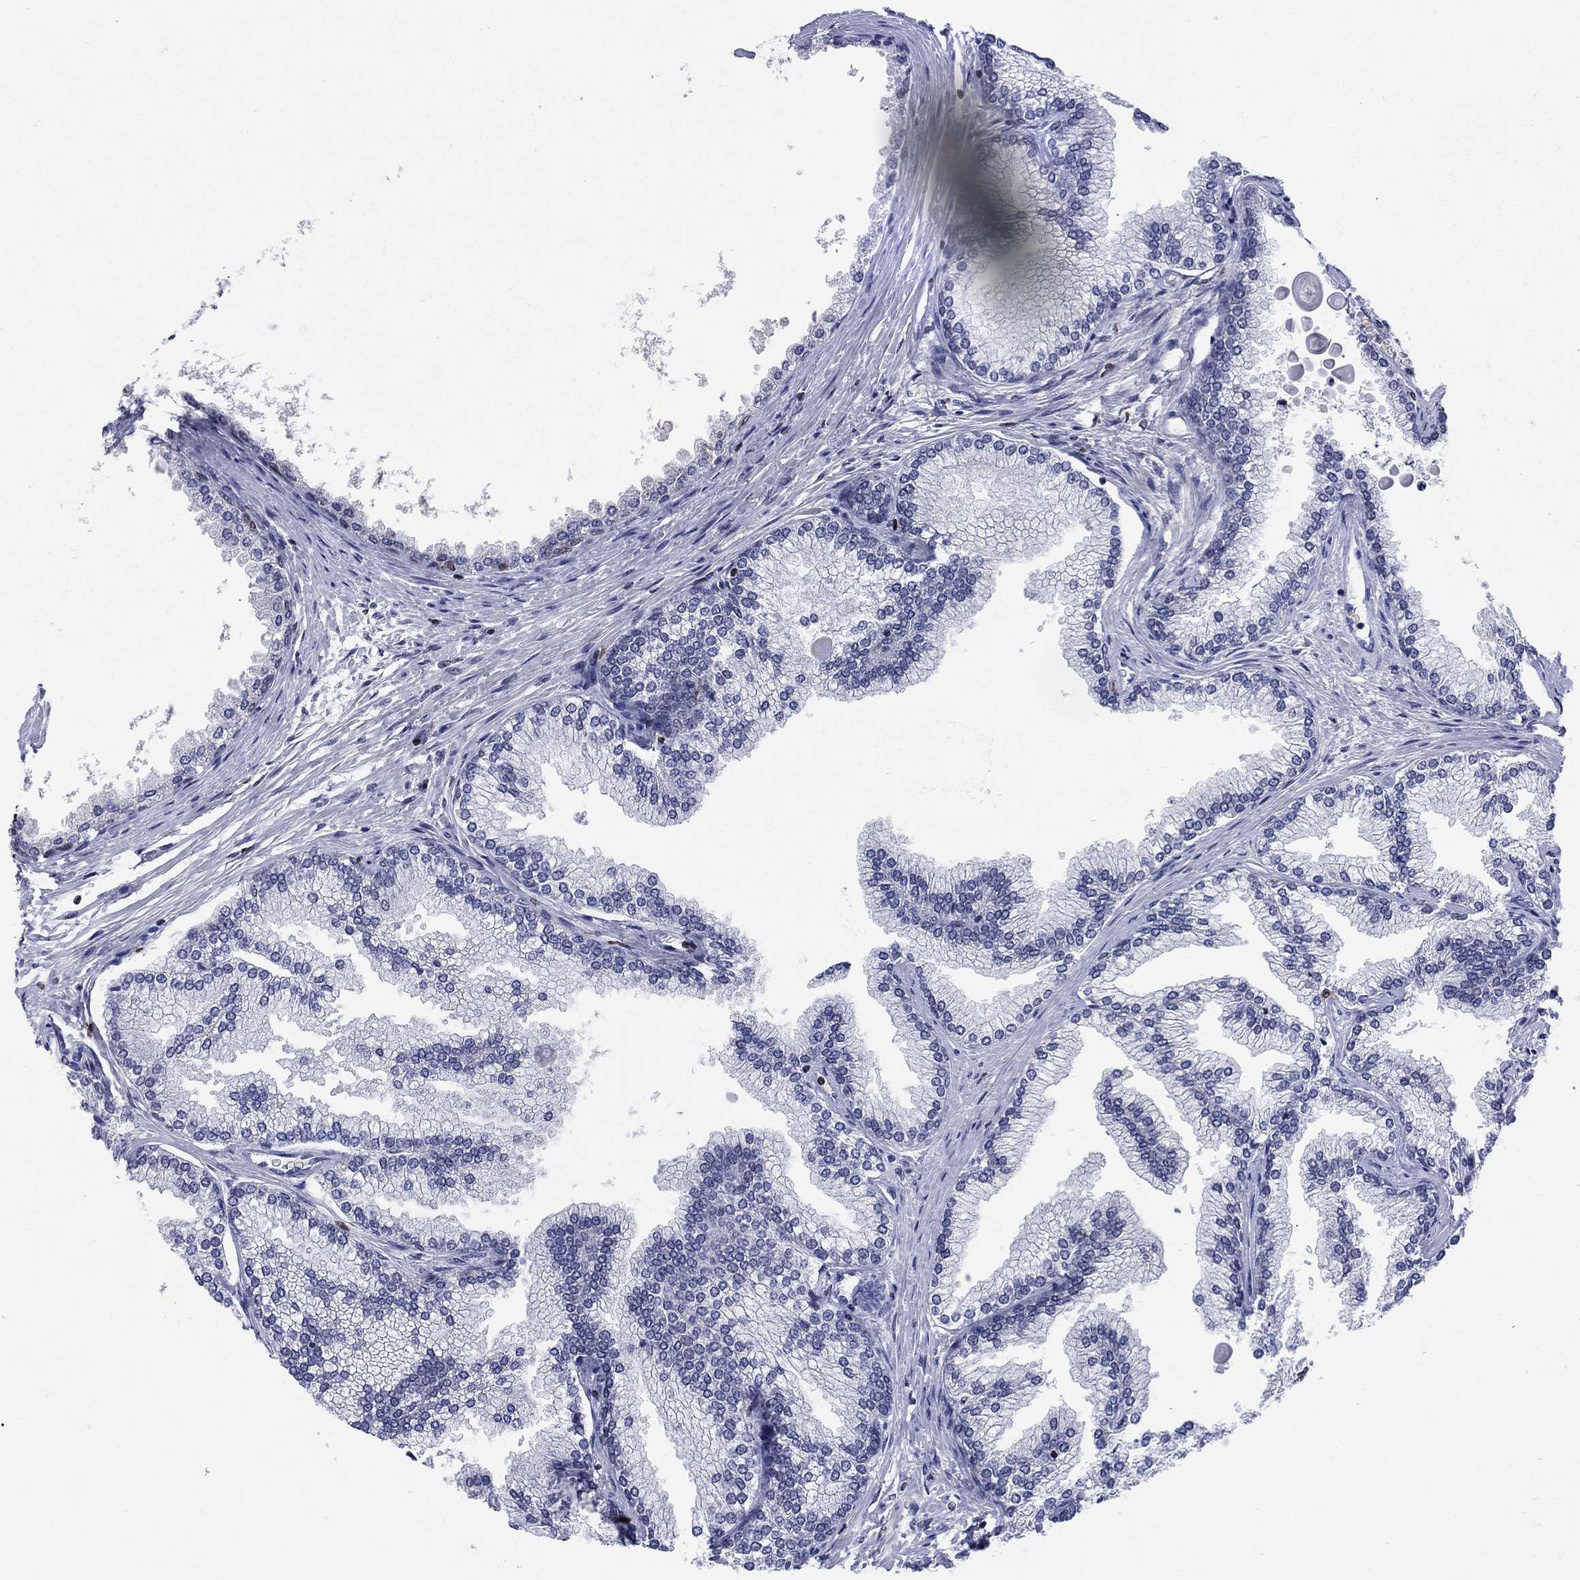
{"staining": {"intensity": "moderate", "quantity": "25%-75%", "location": "nuclear"}, "tissue": "prostate", "cell_type": "Glandular cells", "image_type": "normal", "snomed": [{"axis": "morphology", "description": "Normal tissue, NOS"}, {"axis": "topography", "description": "Prostate"}], "caption": "Immunohistochemistry (IHC) (DAB) staining of benign human prostate reveals moderate nuclear protein expression in about 25%-75% of glandular cells.", "gene": "HMGA1", "patient": {"sex": "male", "age": 72}}